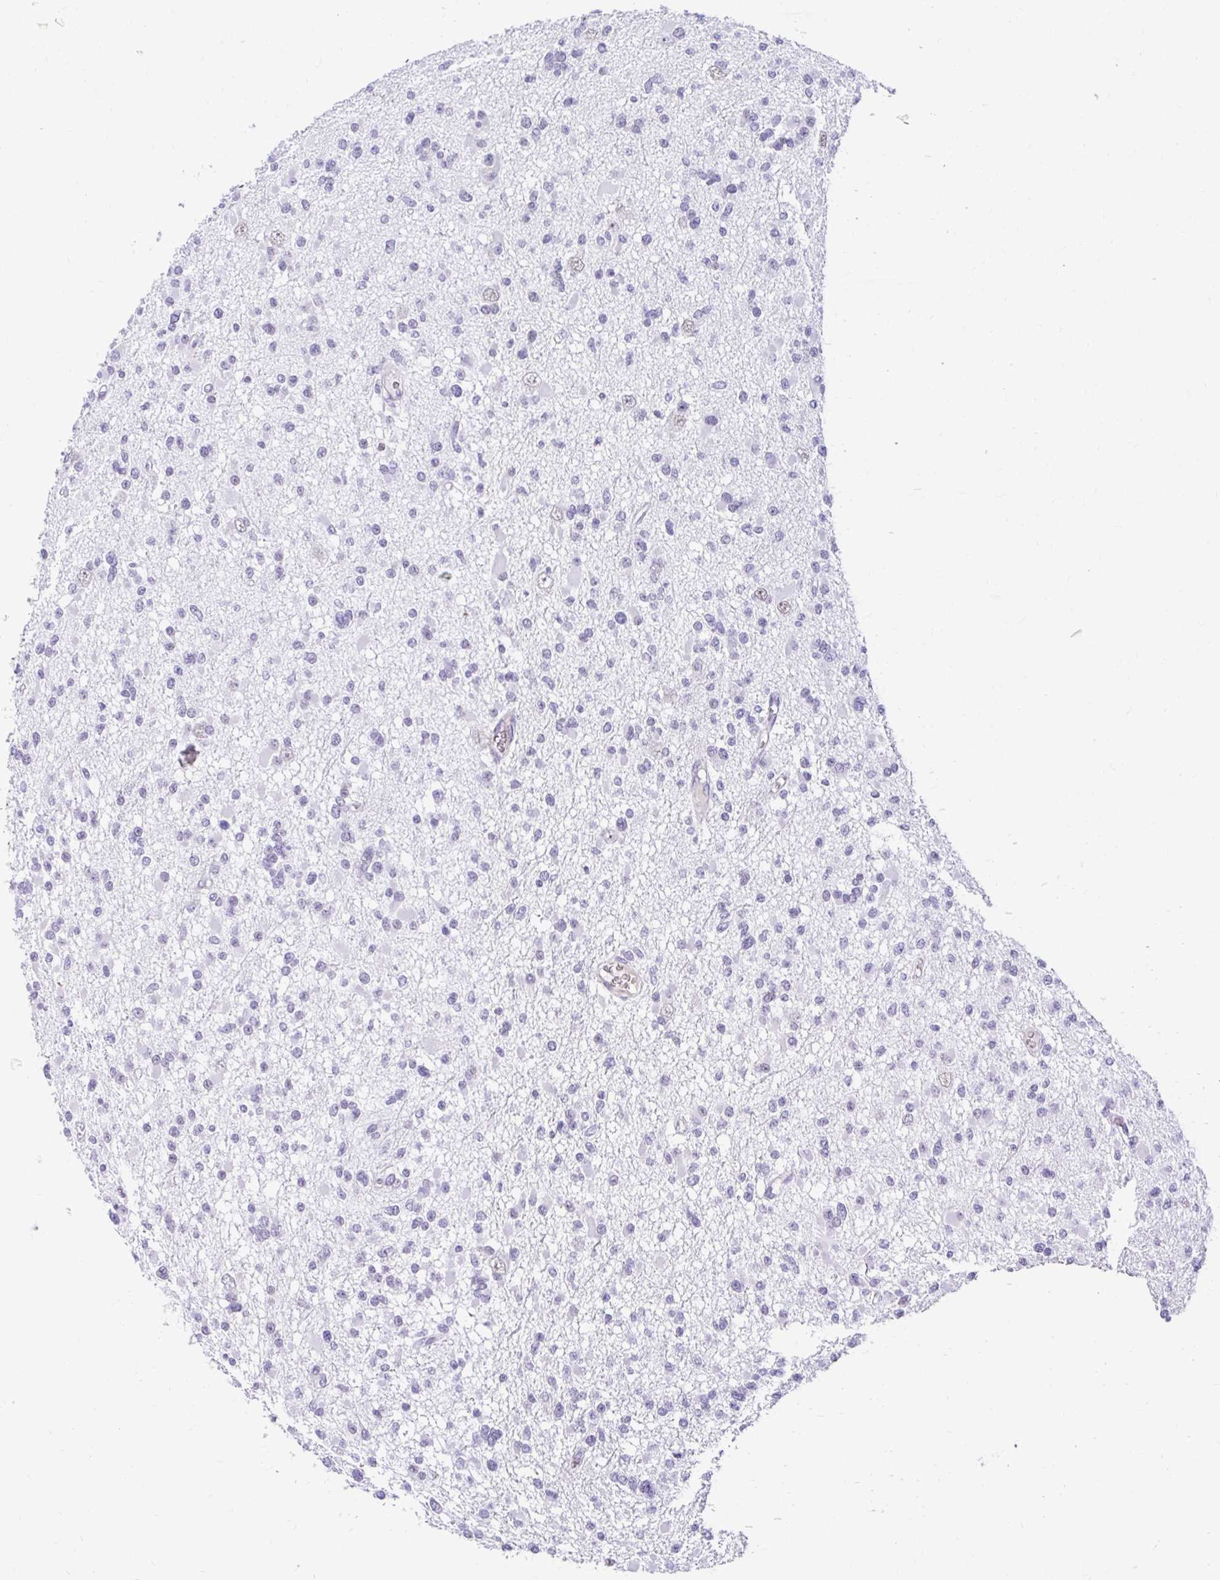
{"staining": {"intensity": "negative", "quantity": "none", "location": "none"}, "tissue": "glioma", "cell_type": "Tumor cells", "image_type": "cancer", "snomed": [{"axis": "morphology", "description": "Glioma, malignant, Low grade"}, {"axis": "topography", "description": "Brain"}], "caption": "IHC histopathology image of glioma stained for a protein (brown), which demonstrates no expression in tumor cells.", "gene": "DCAF17", "patient": {"sex": "female", "age": 22}}